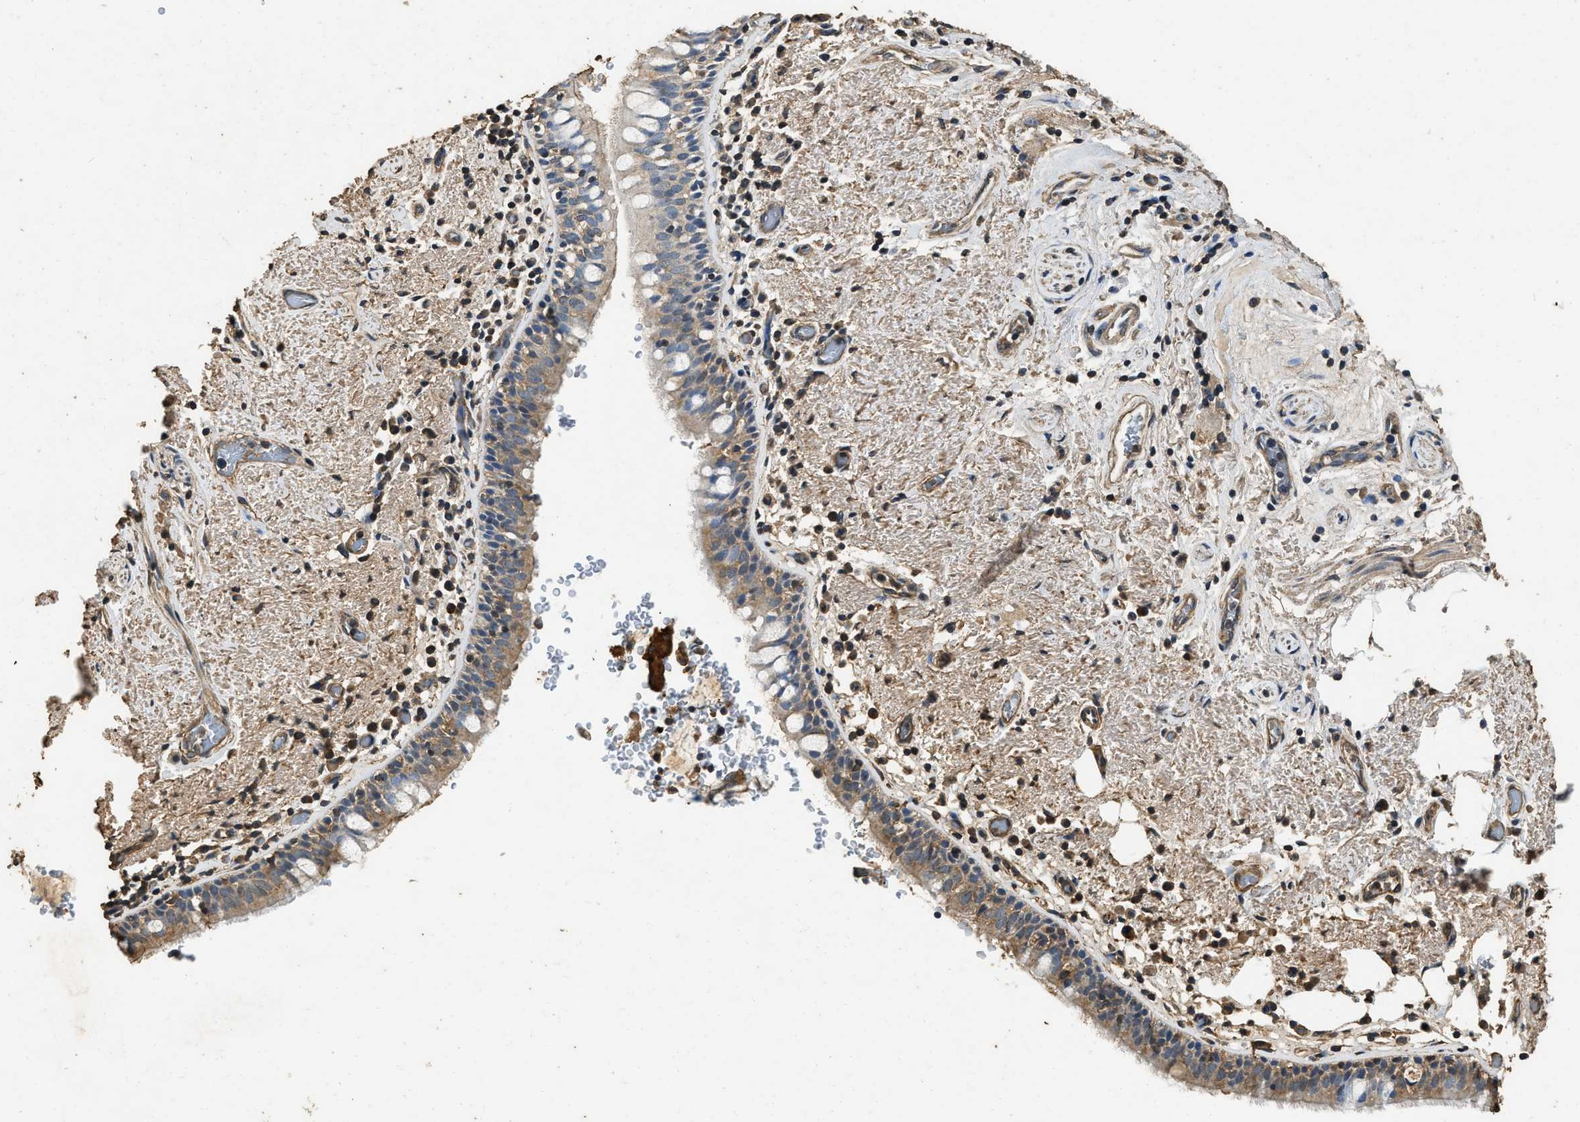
{"staining": {"intensity": "weak", "quantity": ">75%", "location": "cytoplasmic/membranous"}, "tissue": "bronchus", "cell_type": "Respiratory epithelial cells", "image_type": "normal", "snomed": [{"axis": "morphology", "description": "Normal tissue, NOS"}, {"axis": "morphology", "description": "Inflammation, NOS"}, {"axis": "topography", "description": "Cartilage tissue"}, {"axis": "topography", "description": "Bronchus"}], "caption": "The image demonstrates immunohistochemical staining of normal bronchus. There is weak cytoplasmic/membranous expression is seen in approximately >75% of respiratory epithelial cells. (brown staining indicates protein expression, while blue staining denotes nuclei).", "gene": "MIB1", "patient": {"sex": "male", "age": 77}}